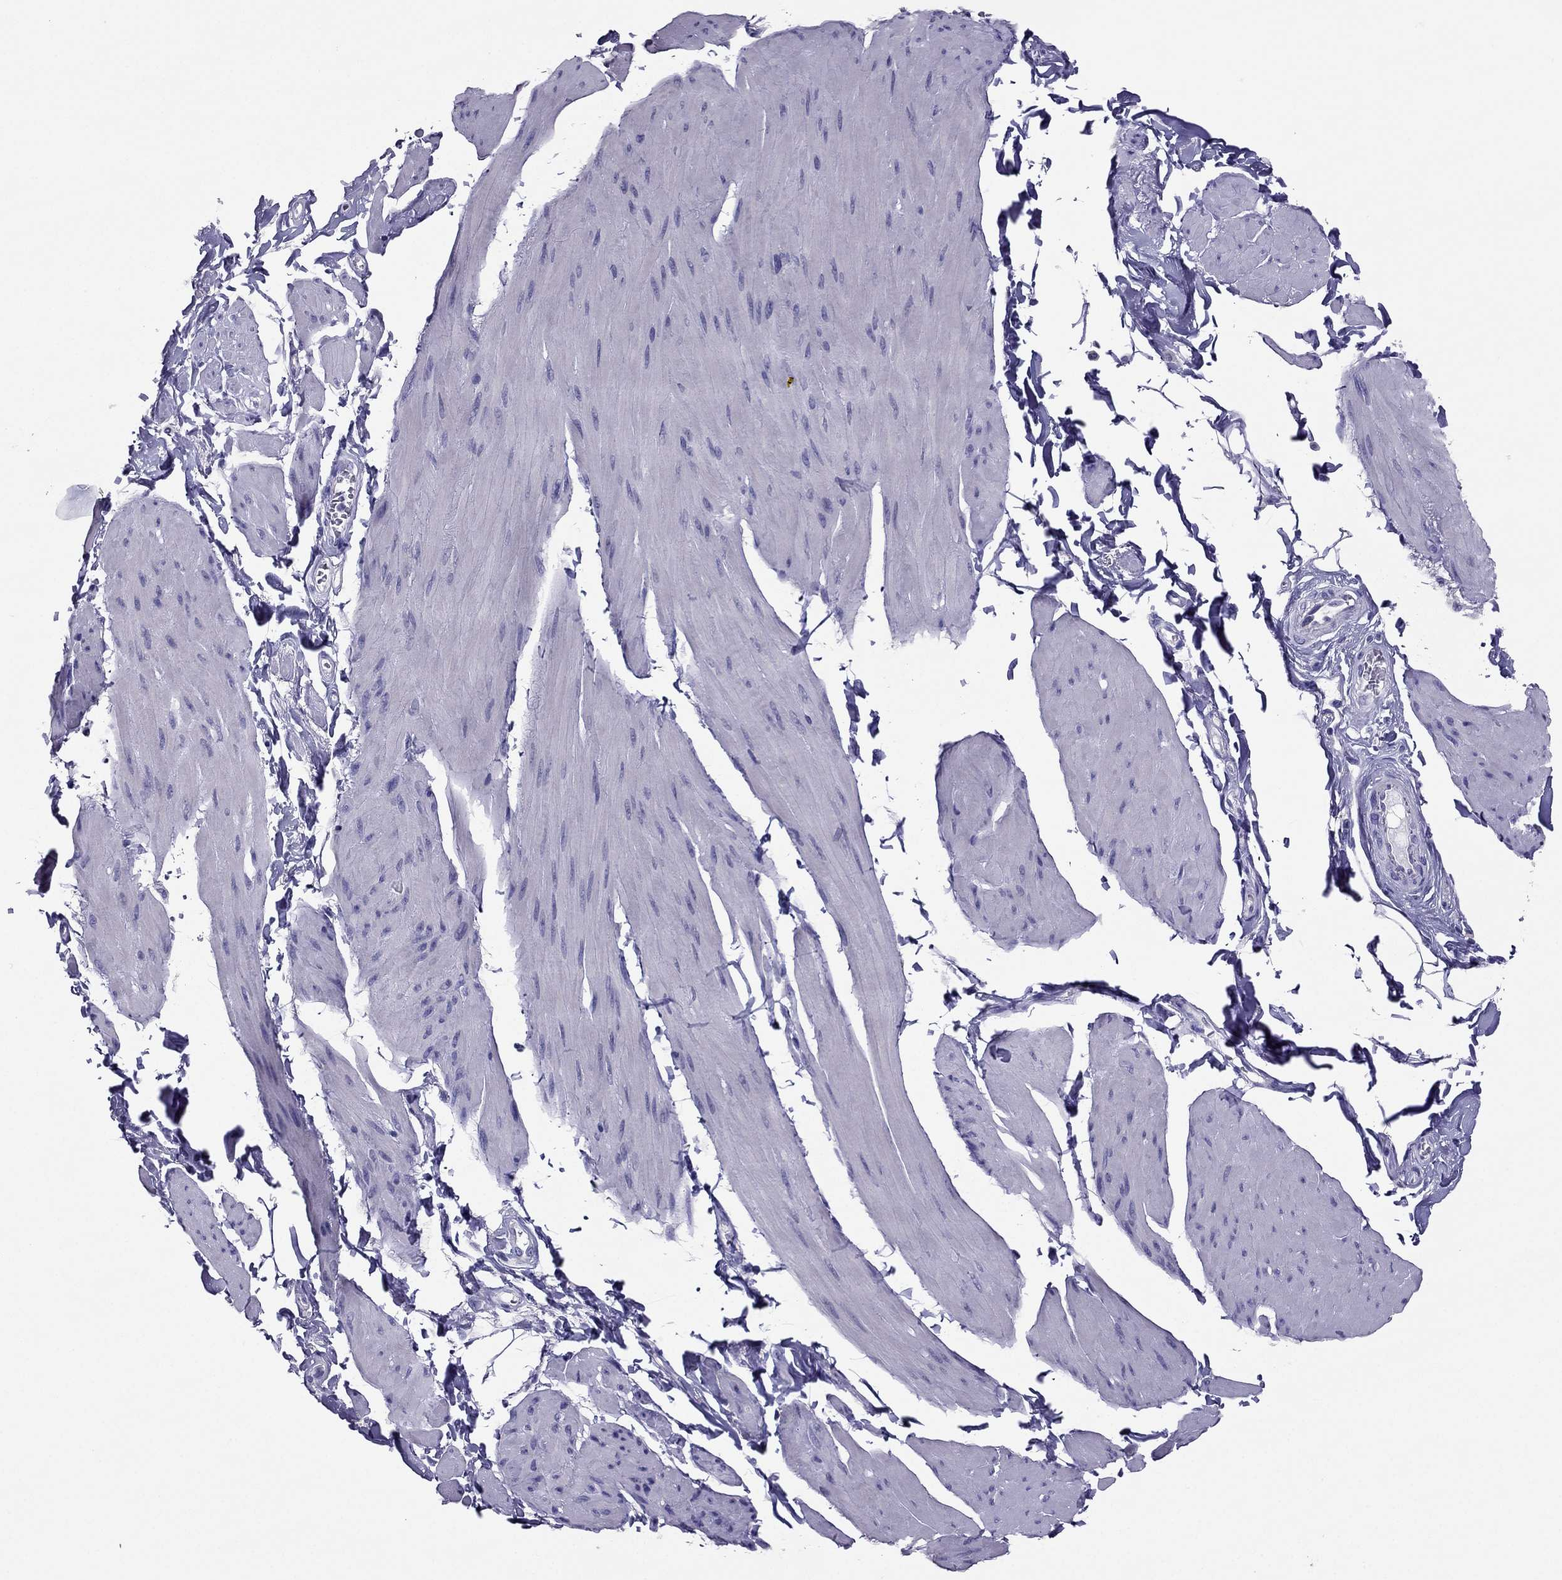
{"staining": {"intensity": "negative", "quantity": "none", "location": "none"}, "tissue": "smooth muscle", "cell_type": "Smooth muscle cells", "image_type": "normal", "snomed": [{"axis": "morphology", "description": "Normal tissue, NOS"}, {"axis": "topography", "description": "Adipose tissue"}, {"axis": "topography", "description": "Smooth muscle"}, {"axis": "topography", "description": "Peripheral nerve tissue"}], "caption": "A high-resolution photomicrograph shows IHC staining of benign smooth muscle, which reveals no significant positivity in smooth muscle cells. (DAB immunohistochemistry, high magnification).", "gene": "PDE6A", "patient": {"sex": "male", "age": 83}}